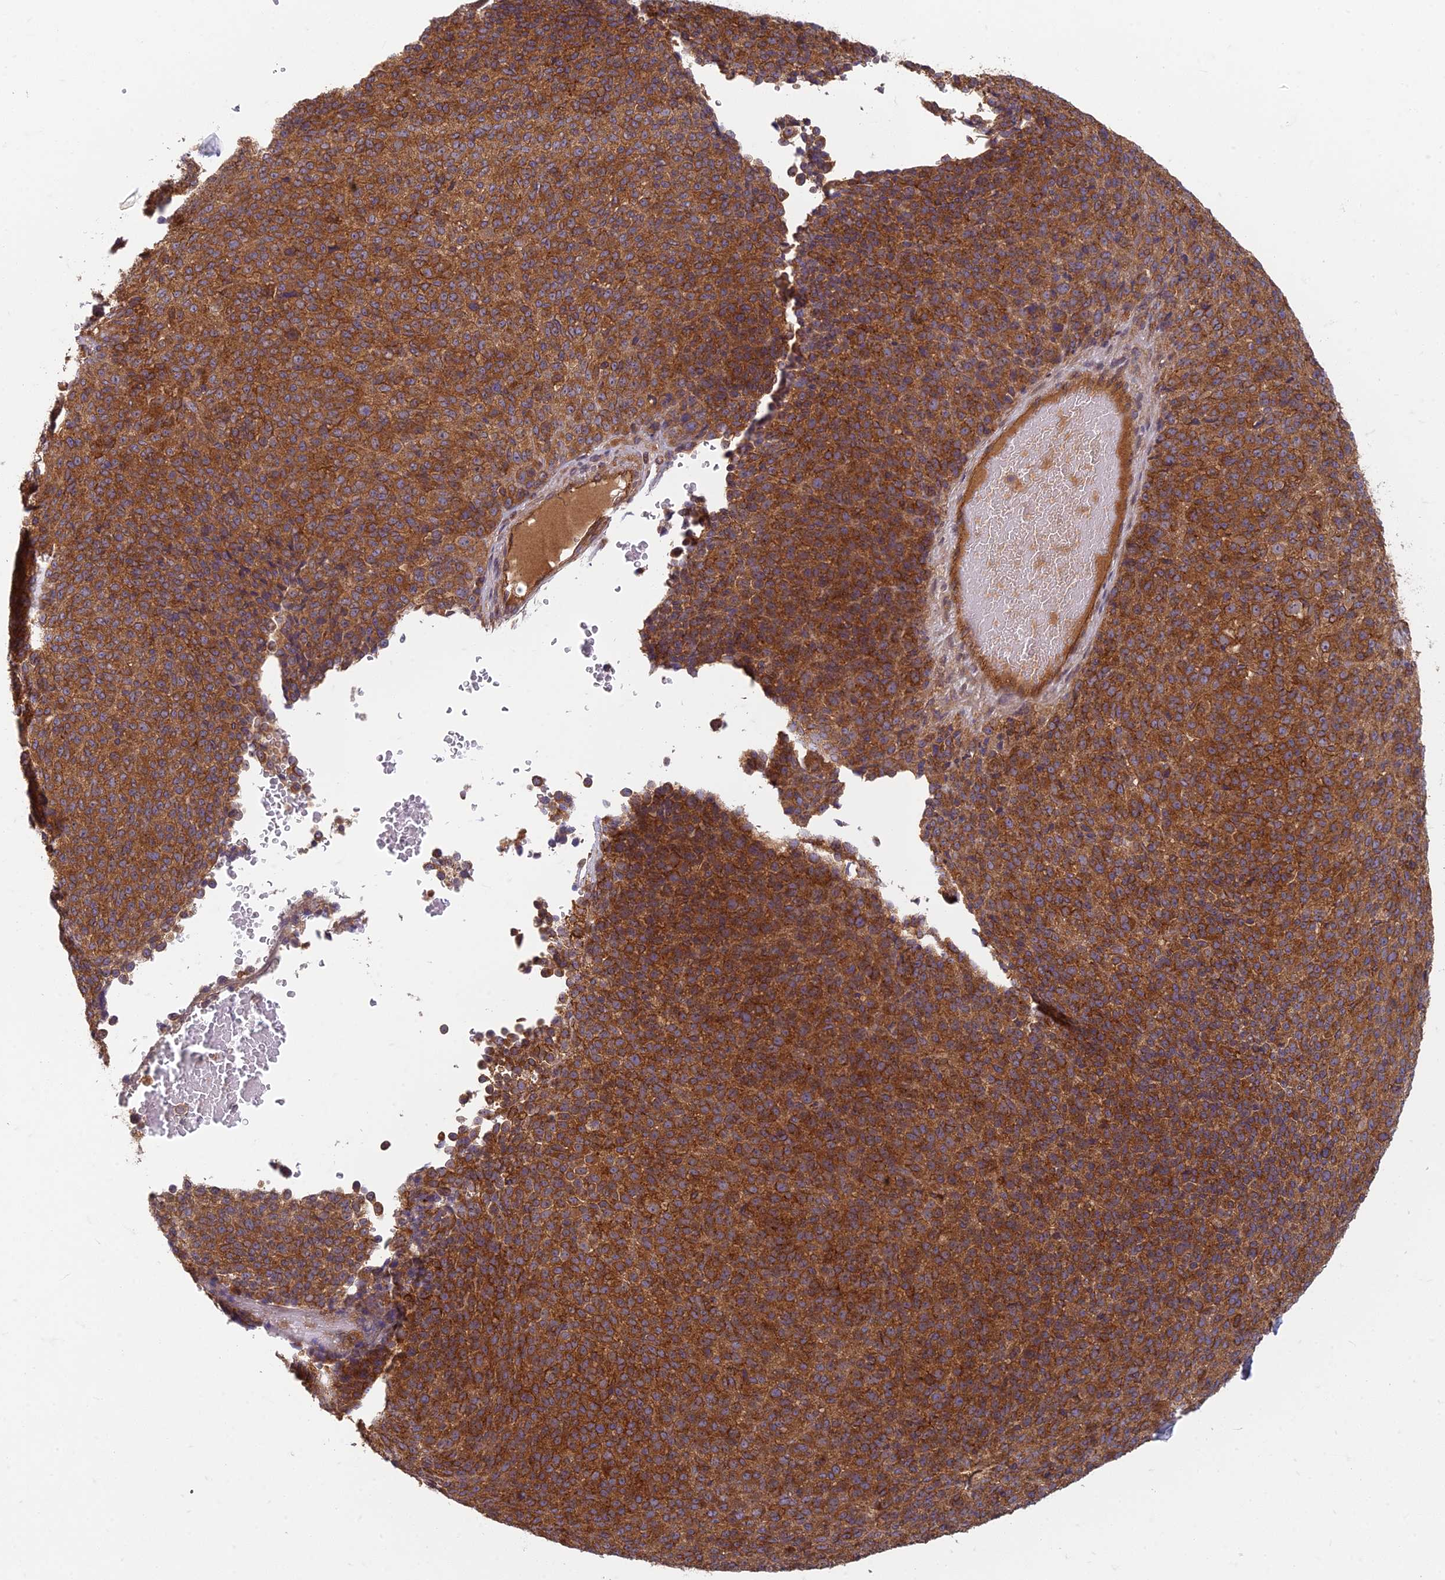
{"staining": {"intensity": "strong", "quantity": ">75%", "location": "cytoplasmic/membranous"}, "tissue": "melanoma", "cell_type": "Tumor cells", "image_type": "cancer", "snomed": [{"axis": "morphology", "description": "Malignant melanoma, Metastatic site"}, {"axis": "topography", "description": "Brain"}], "caption": "High-magnification brightfield microscopy of malignant melanoma (metastatic site) stained with DAB (3,3'-diaminobenzidine) (brown) and counterstained with hematoxylin (blue). tumor cells exhibit strong cytoplasmic/membranous expression is identified in about>75% of cells.", "gene": "TCF25", "patient": {"sex": "female", "age": 56}}